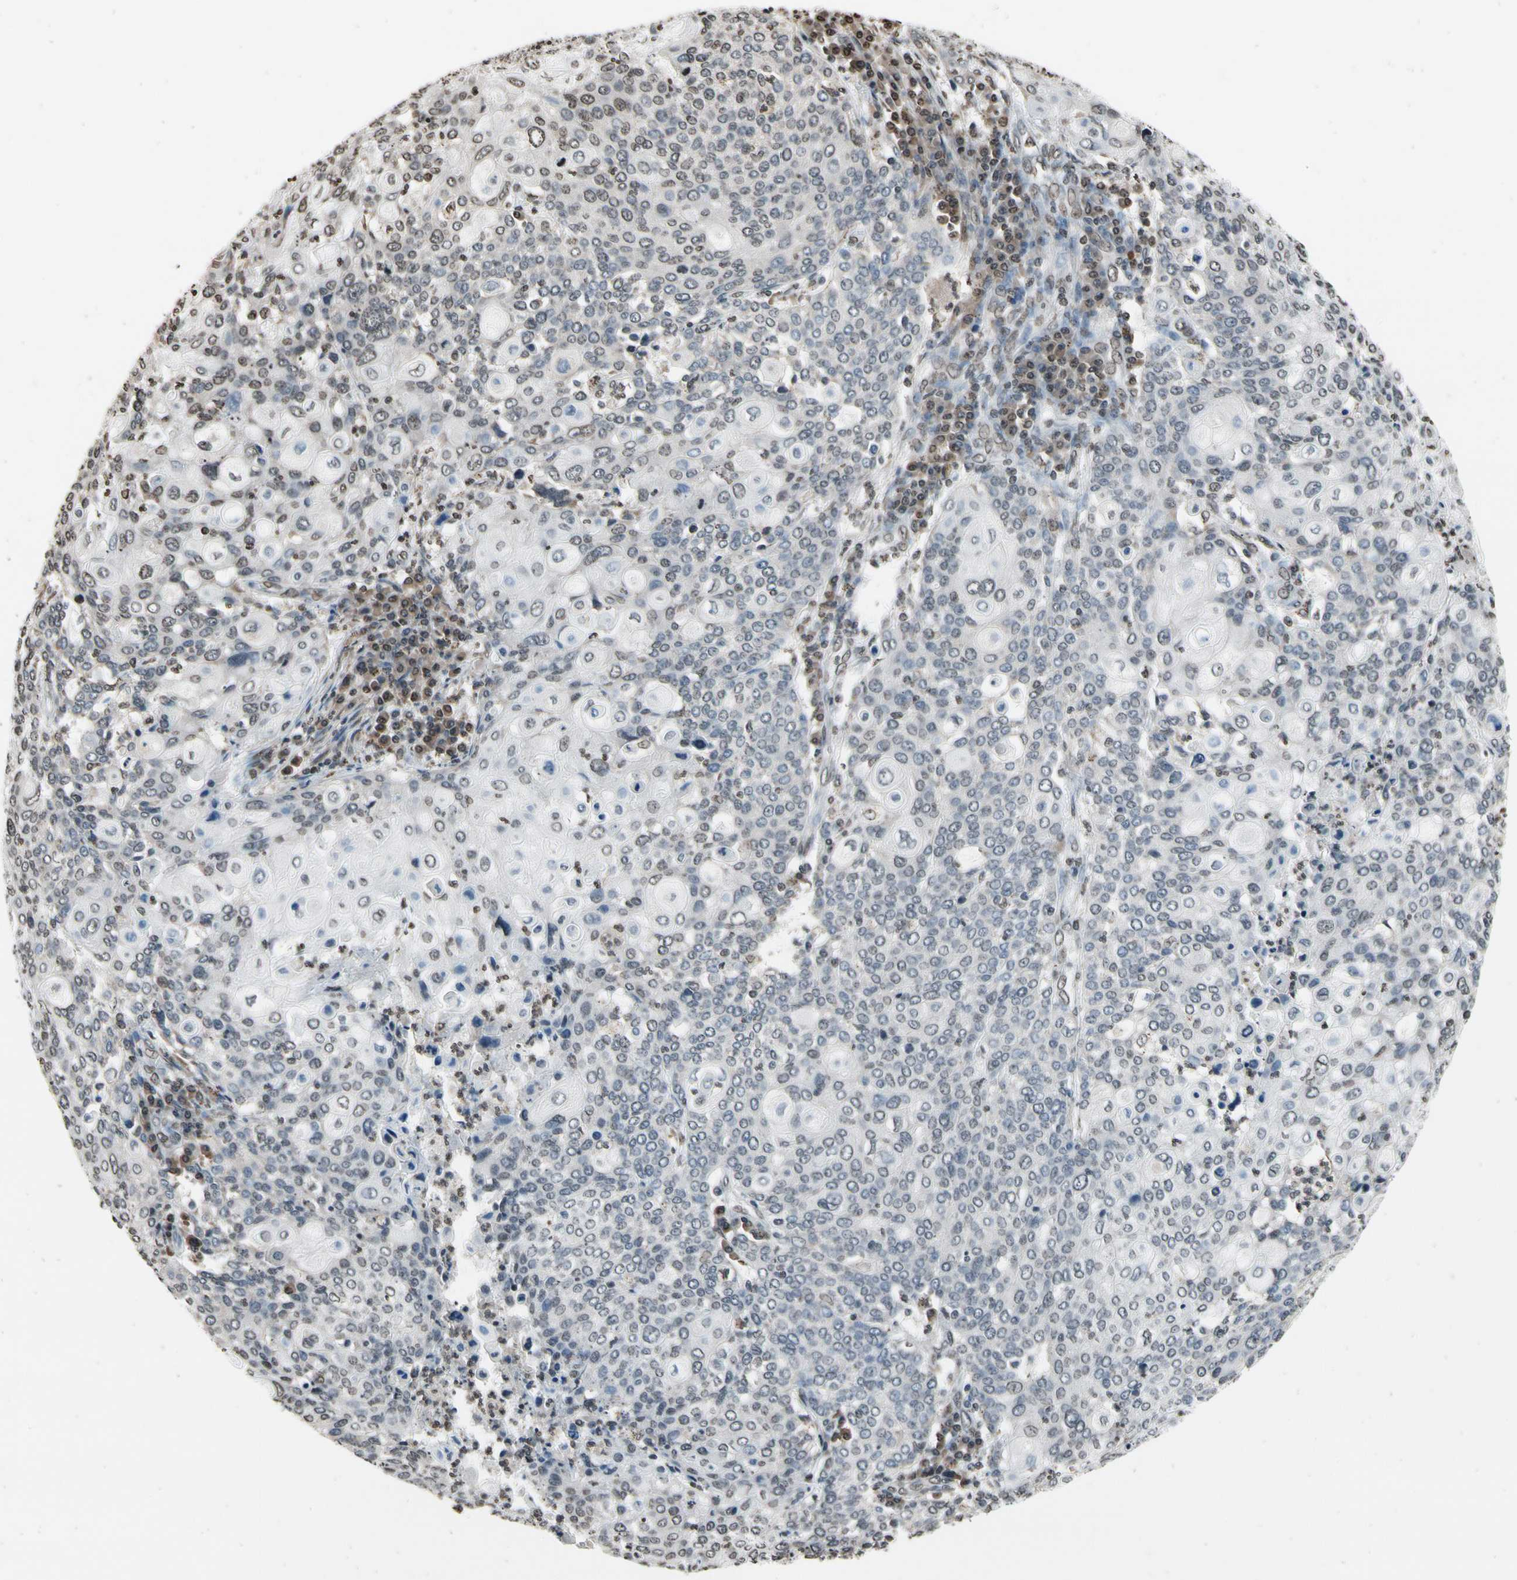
{"staining": {"intensity": "negative", "quantity": "none", "location": "none"}, "tissue": "cervical cancer", "cell_type": "Tumor cells", "image_type": "cancer", "snomed": [{"axis": "morphology", "description": "Squamous cell carcinoma, NOS"}, {"axis": "topography", "description": "Cervix"}], "caption": "The IHC image has no significant positivity in tumor cells of cervical cancer tissue.", "gene": "HIPK2", "patient": {"sex": "female", "age": 40}}